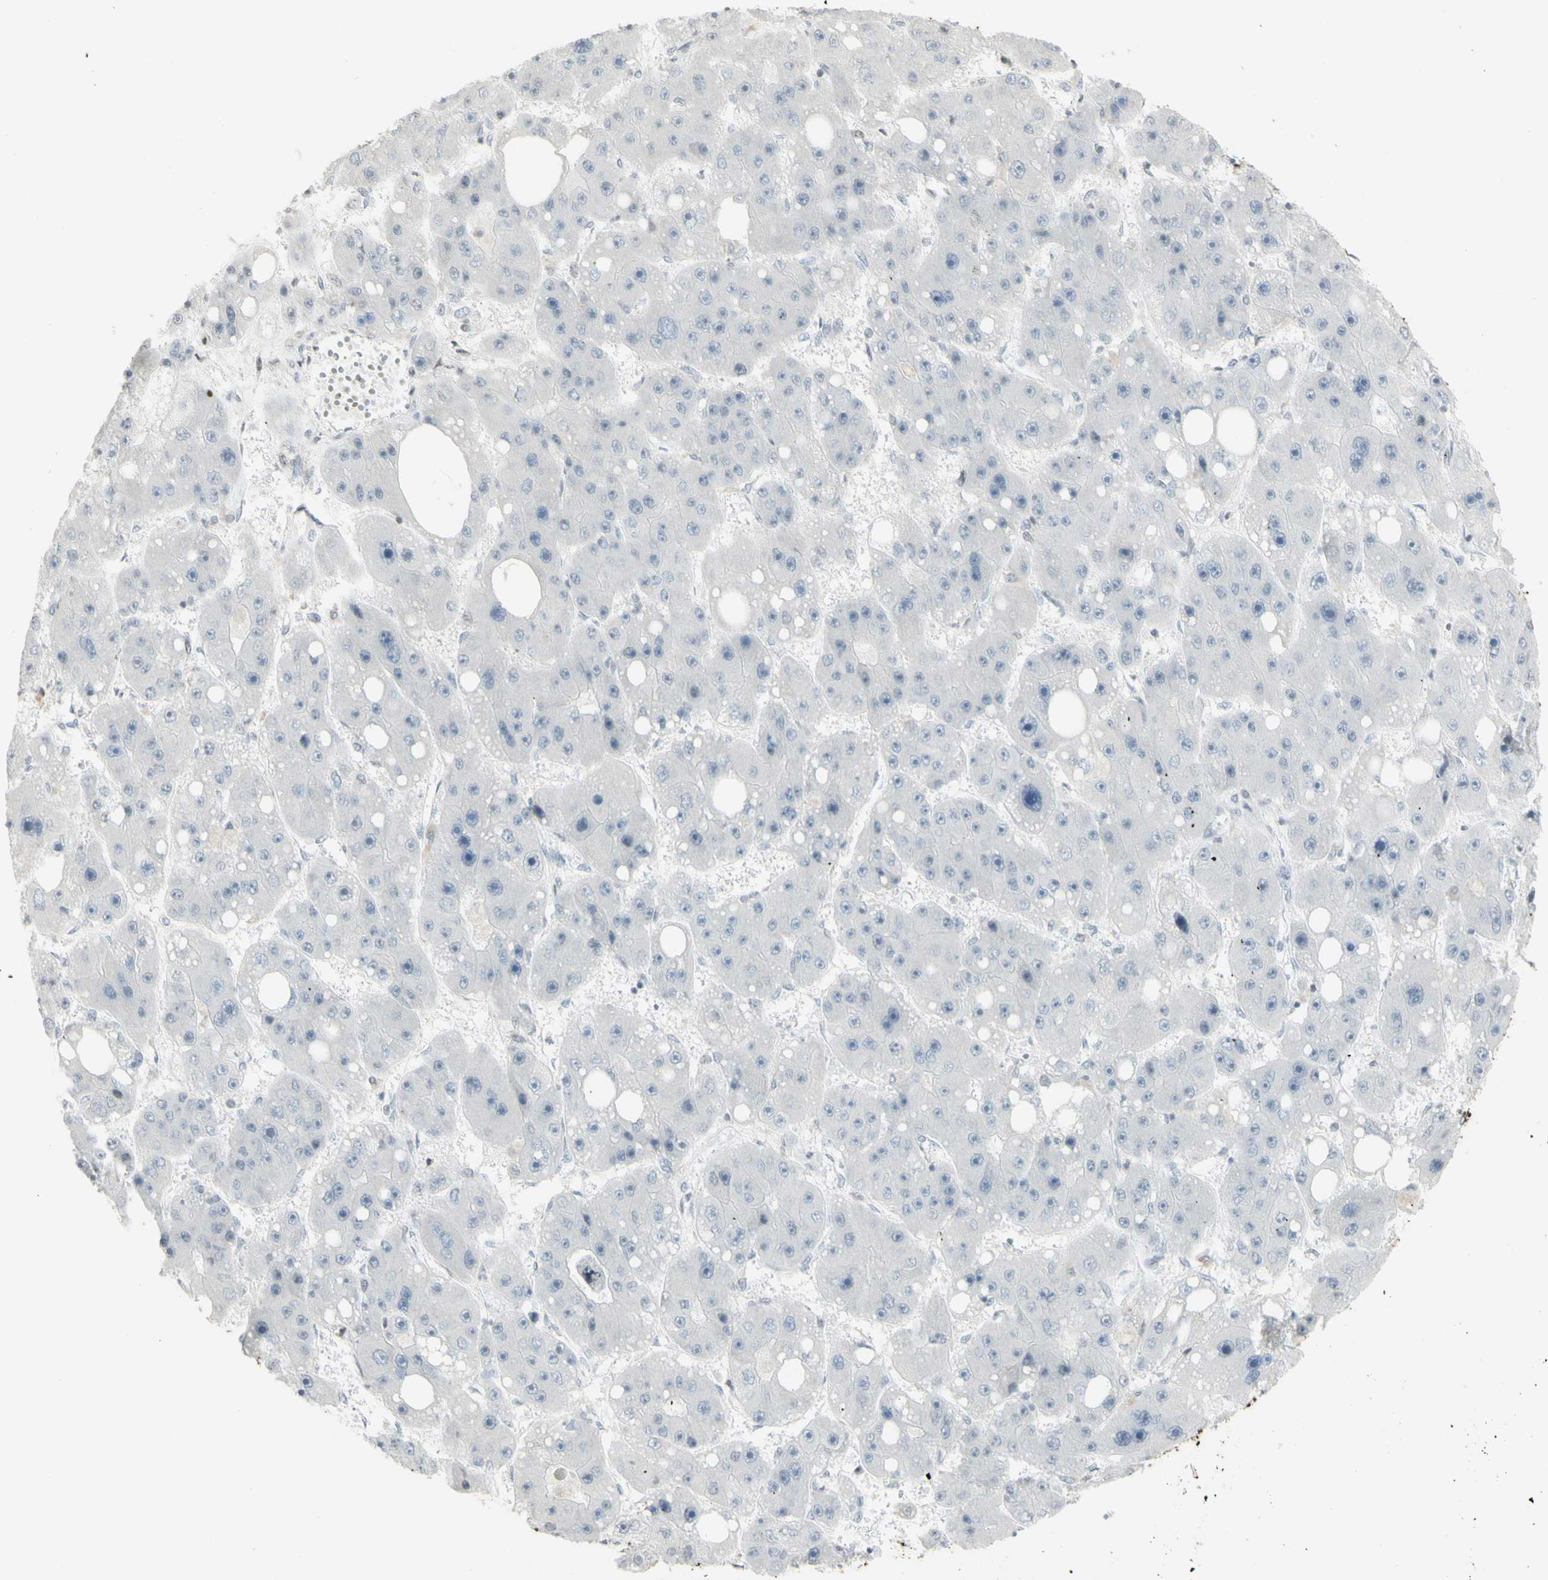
{"staining": {"intensity": "negative", "quantity": "none", "location": "none"}, "tissue": "liver cancer", "cell_type": "Tumor cells", "image_type": "cancer", "snomed": [{"axis": "morphology", "description": "Carcinoma, Hepatocellular, NOS"}, {"axis": "topography", "description": "Liver"}], "caption": "This is an immunohistochemistry (IHC) image of liver cancer (hepatocellular carcinoma). There is no positivity in tumor cells.", "gene": "MUC5AC", "patient": {"sex": "female", "age": 61}}